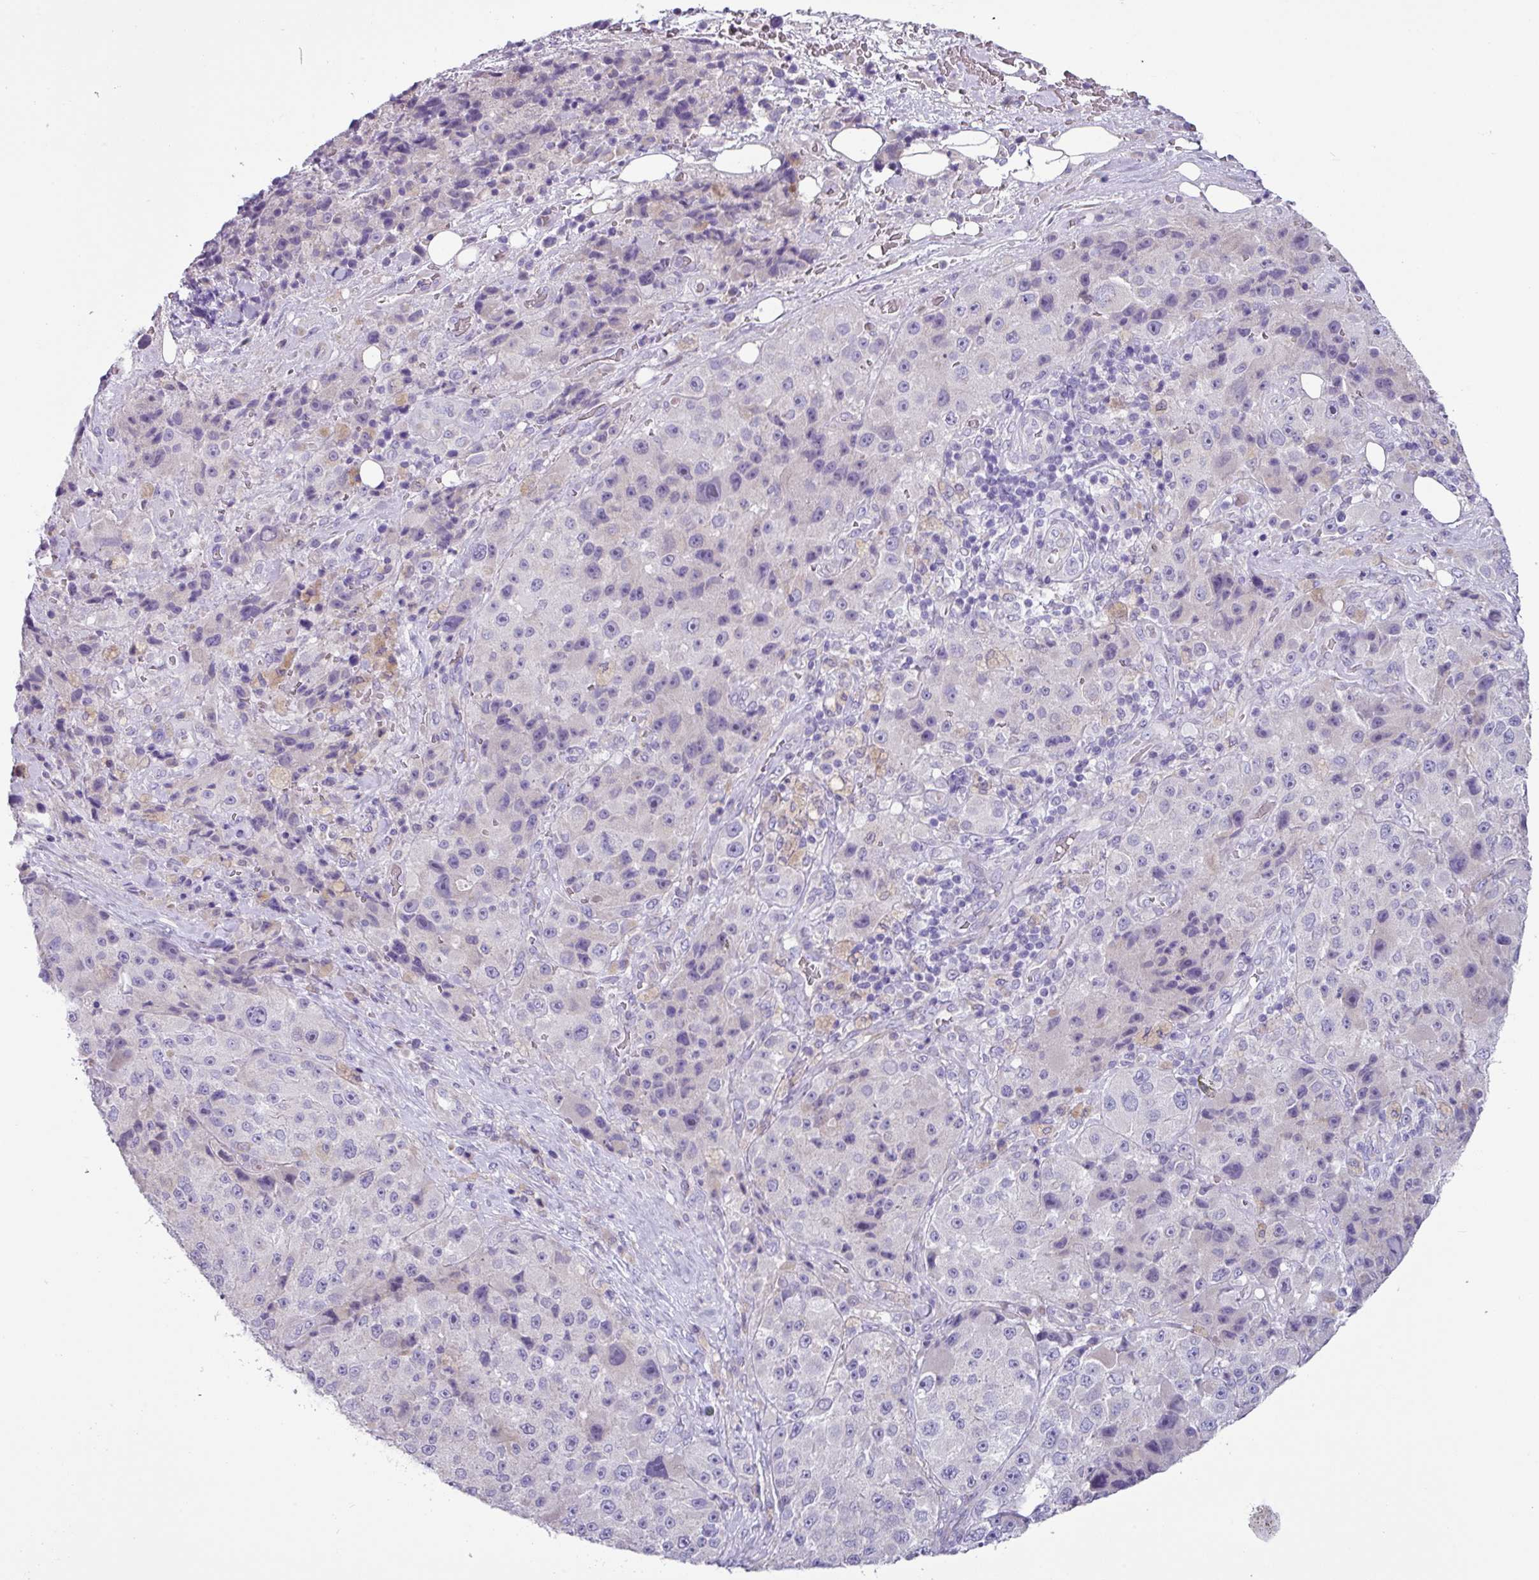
{"staining": {"intensity": "negative", "quantity": "none", "location": "none"}, "tissue": "melanoma", "cell_type": "Tumor cells", "image_type": "cancer", "snomed": [{"axis": "morphology", "description": "Malignant melanoma, Metastatic site"}, {"axis": "topography", "description": "Lymph node"}], "caption": "Photomicrograph shows no significant protein staining in tumor cells of malignant melanoma (metastatic site).", "gene": "RGS16", "patient": {"sex": "male", "age": 62}}